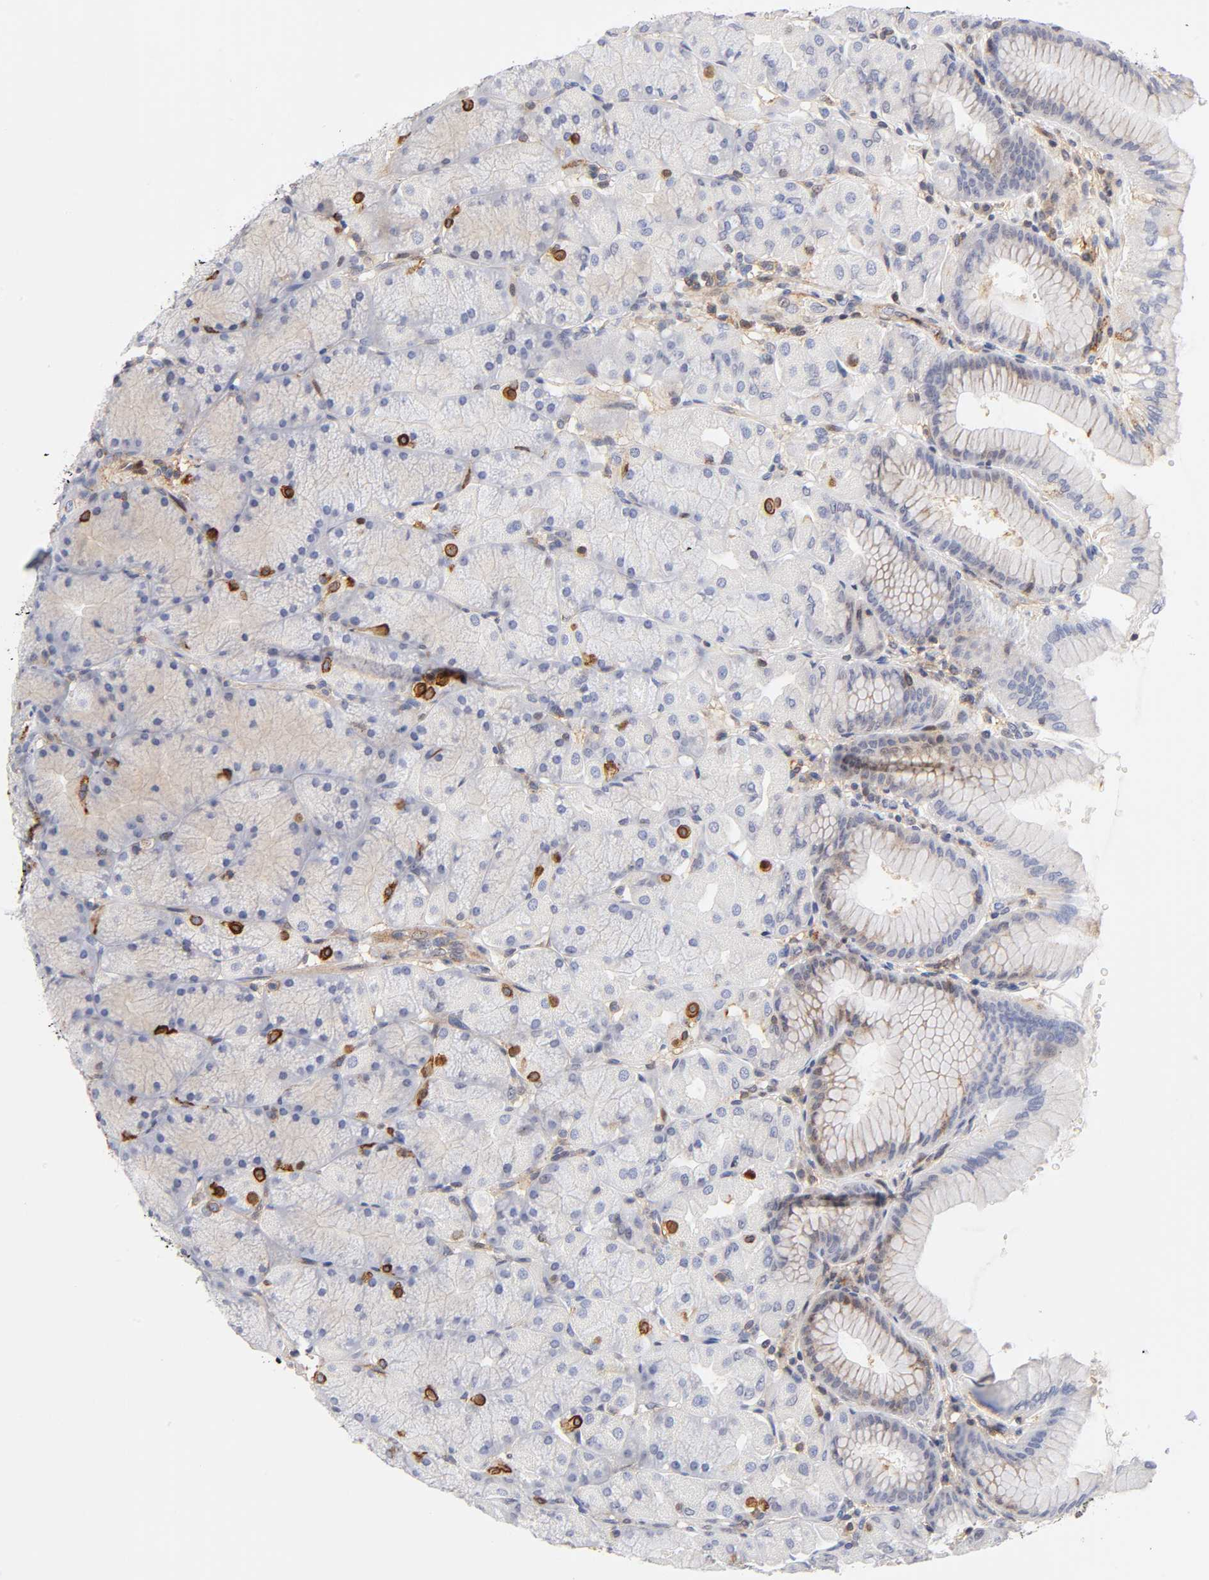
{"staining": {"intensity": "moderate", "quantity": "25%-75%", "location": "cytoplasmic/membranous,nuclear"}, "tissue": "stomach", "cell_type": "Glandular cells", "image_type": "normal", "snomed": [{"axis": "morphology", "description": "Normal tissue, NOS"}, {"axis": "topography", "description": "Stomach, upper"}], "caption": "This histopathology image reveals immunohistochemistry (IHC) staining of unremarkable human stomach, with medium moderate cytoplasmic/membranous,nuclear staining in about 25%-75% of glandular cells.", "gene": "ANXA7", "patient": {"sex": "female", "age": 56}}